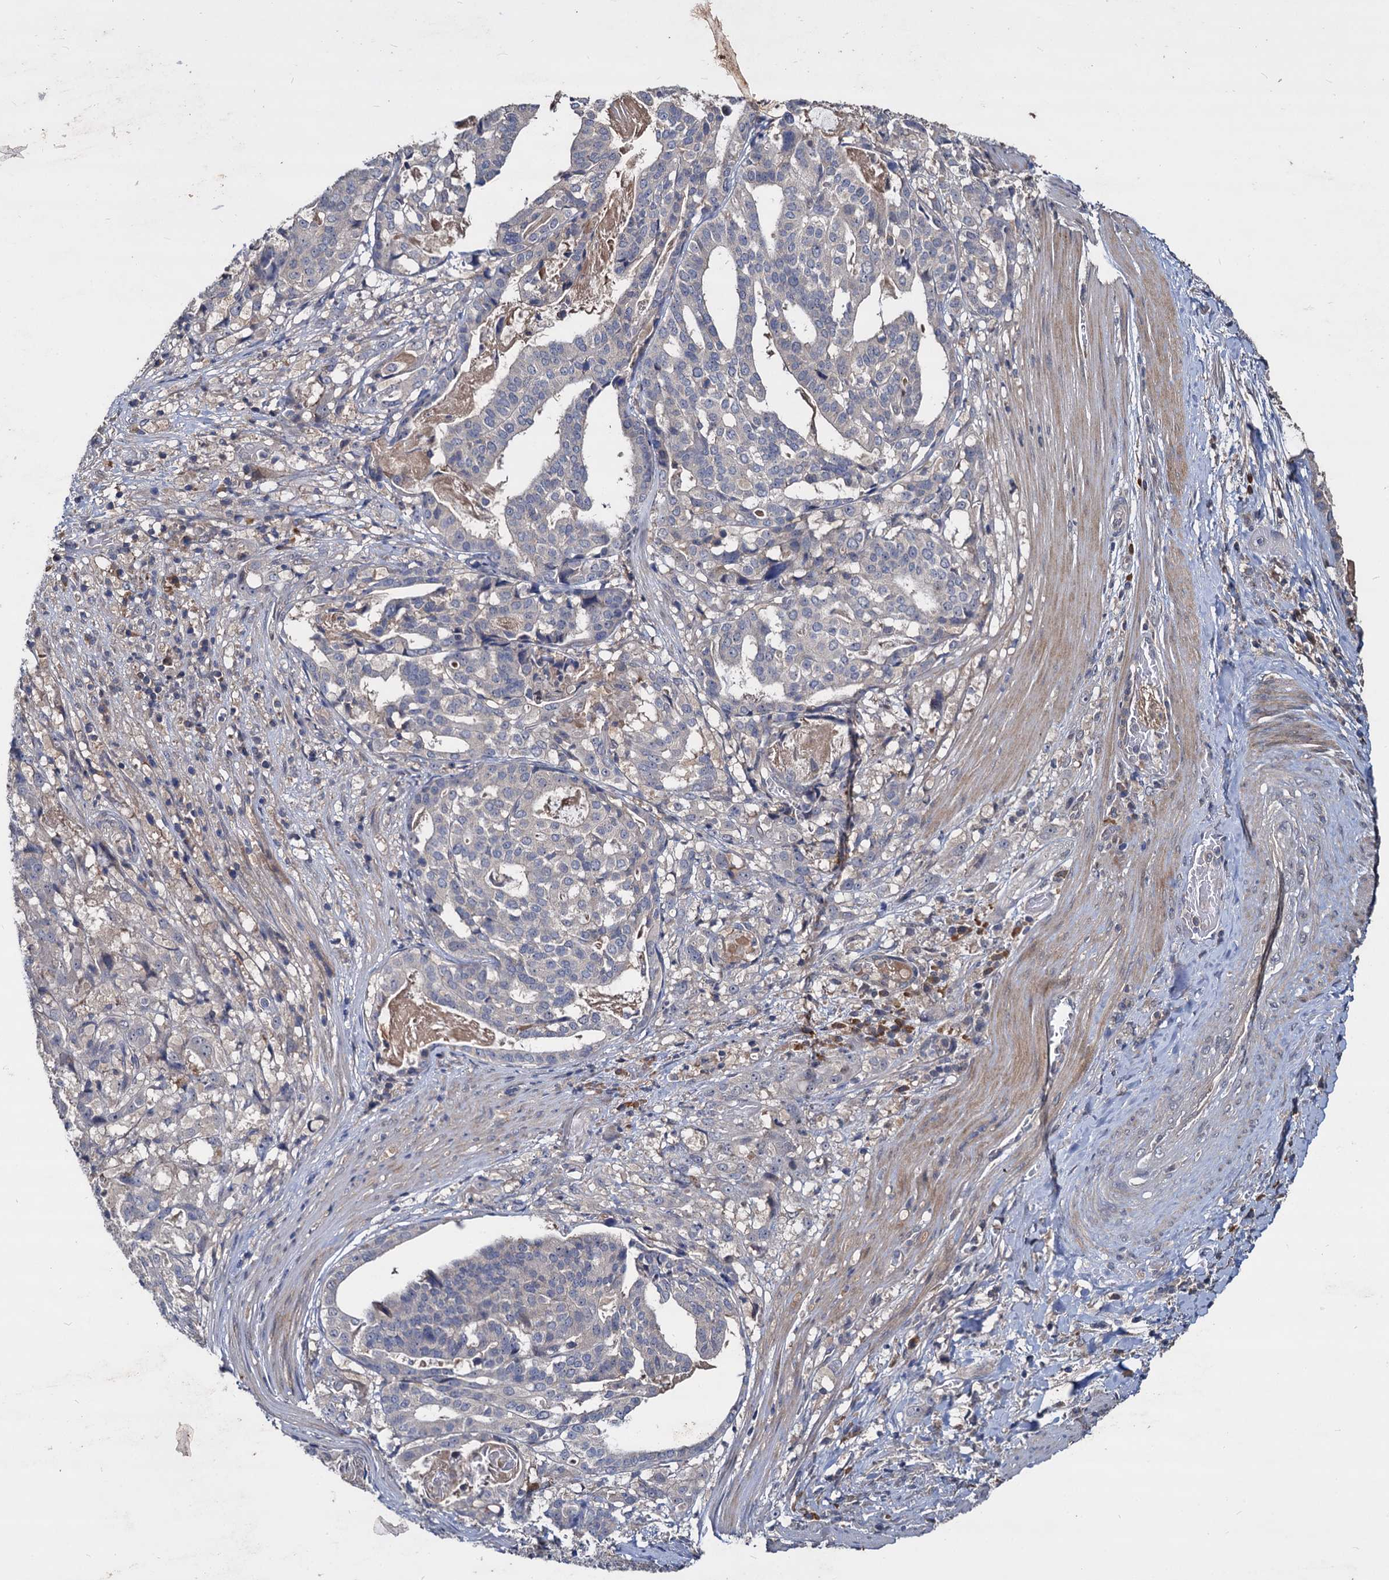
{"staining": {"intensity": "negative", "quantity": "none", "location": "none"}, "tissue": "stomach cancer", "cell_type": "Tumor cells", "image_type": "cancer", "snomed": [{"axis": "morphology", "description": "Adenocarcinoma, NOS"}, {"axis": "topography", "description": "Stomach"}], "caption": "A histopathology image of stomach cancer stained for a protein shows no brown staining in tumor cells.", "gene": "CCDC184", "patient": {"sex": "male", "age": 48}}